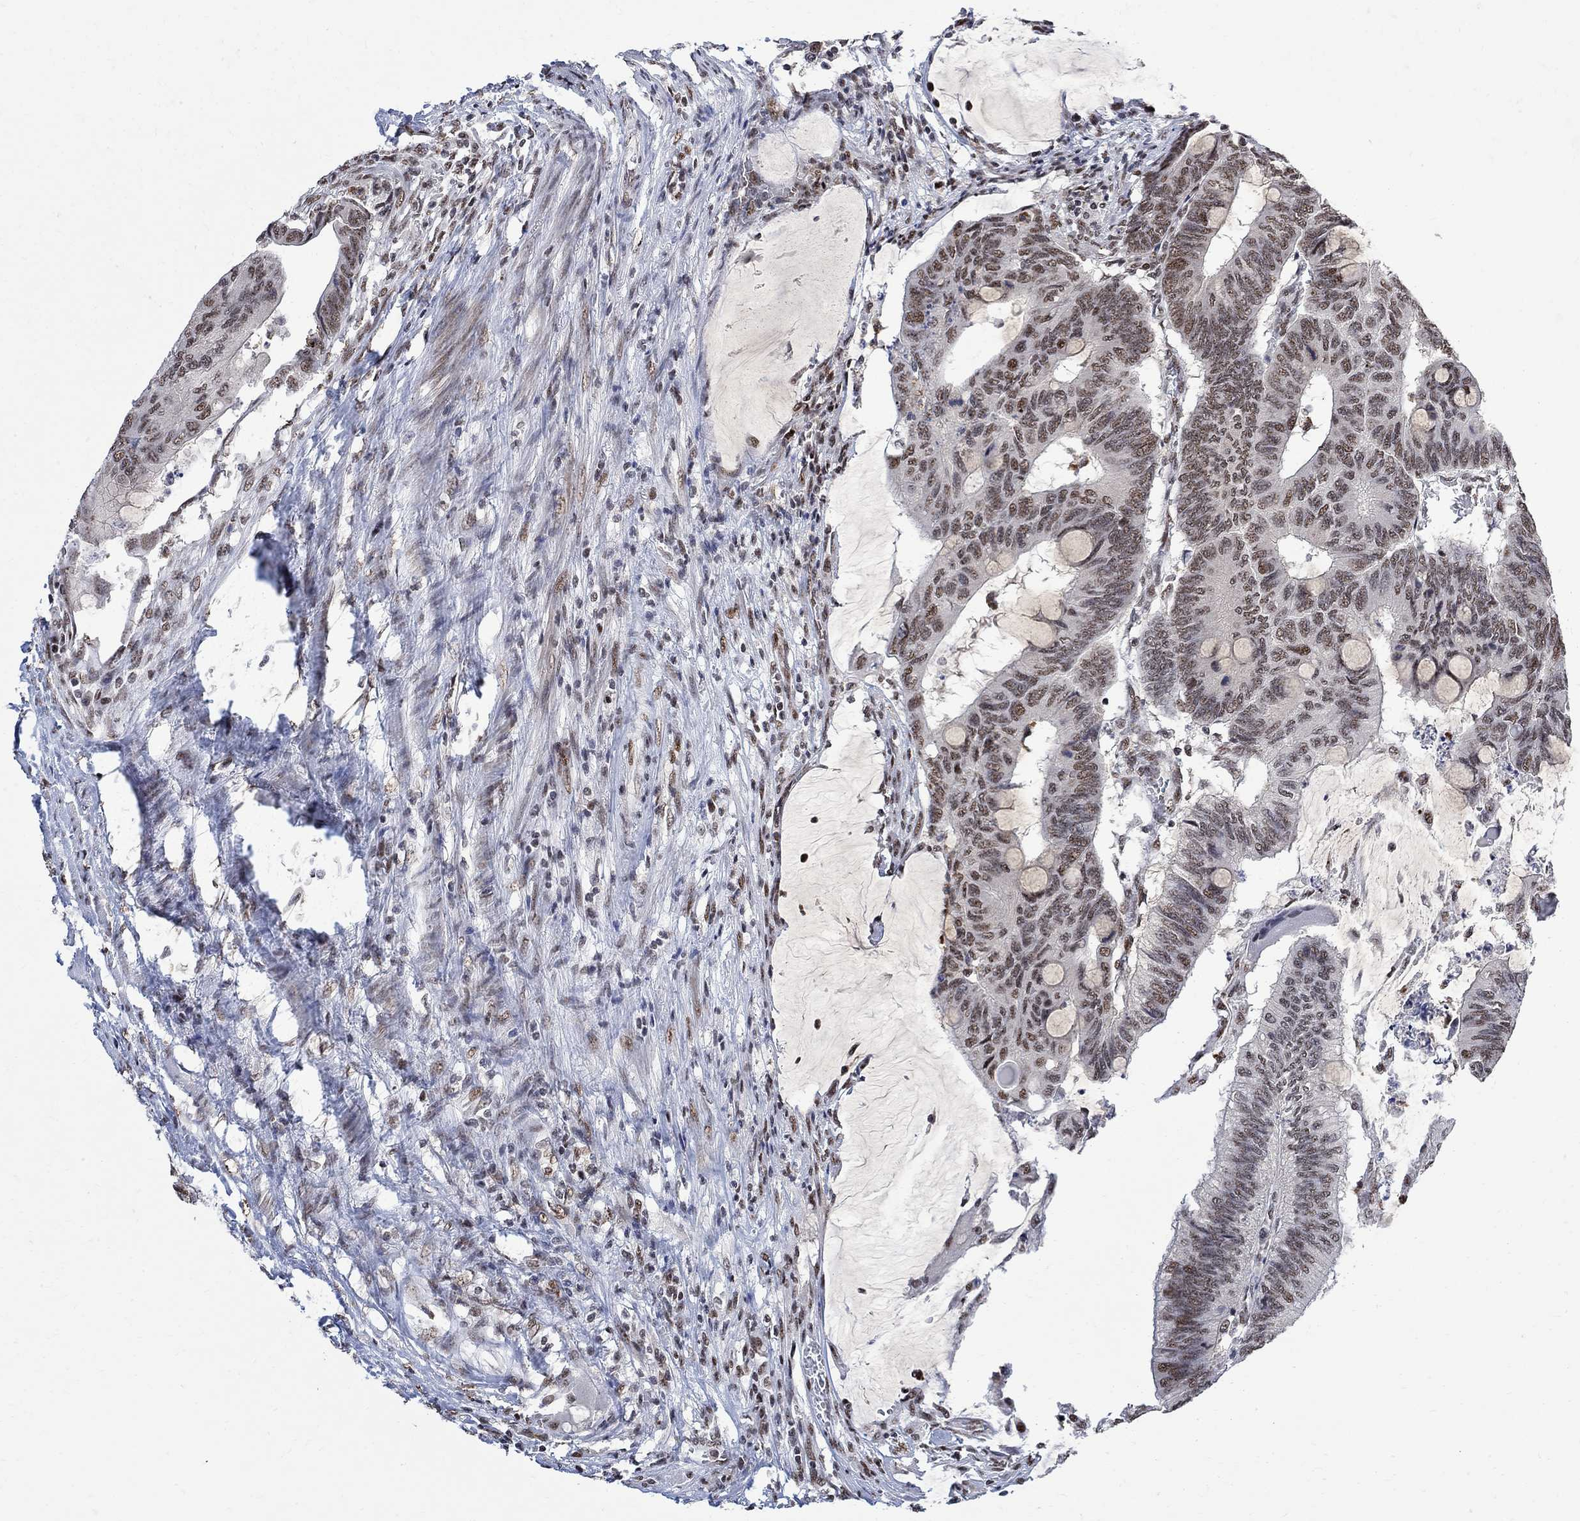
{"staining": {"intensity": "moderate", "quantity": "<25%", "location": "nuclear"}, "tissue": "colorectal cancer", "cell_type": "Tumor cells", "image_type": "cancer", "snomed": [{"axis": "morphology", "description": "Normal tissue, NOS"}, {"axis": "morphology", "description": "Adenocarcinoma, NOS"}, {"axis": "topography", "description": "Rectum"}, {"axis": "topography", "description": "Peripheral nerve tissue"}], "caption": "There is low levels of moderate nuclear expression in tumor cells of colorectal cancer, as demonstrated by immunohistochemical staining (brown color).", "gene": "E4F1", "patient": {"sex": "male", "age": 92}}